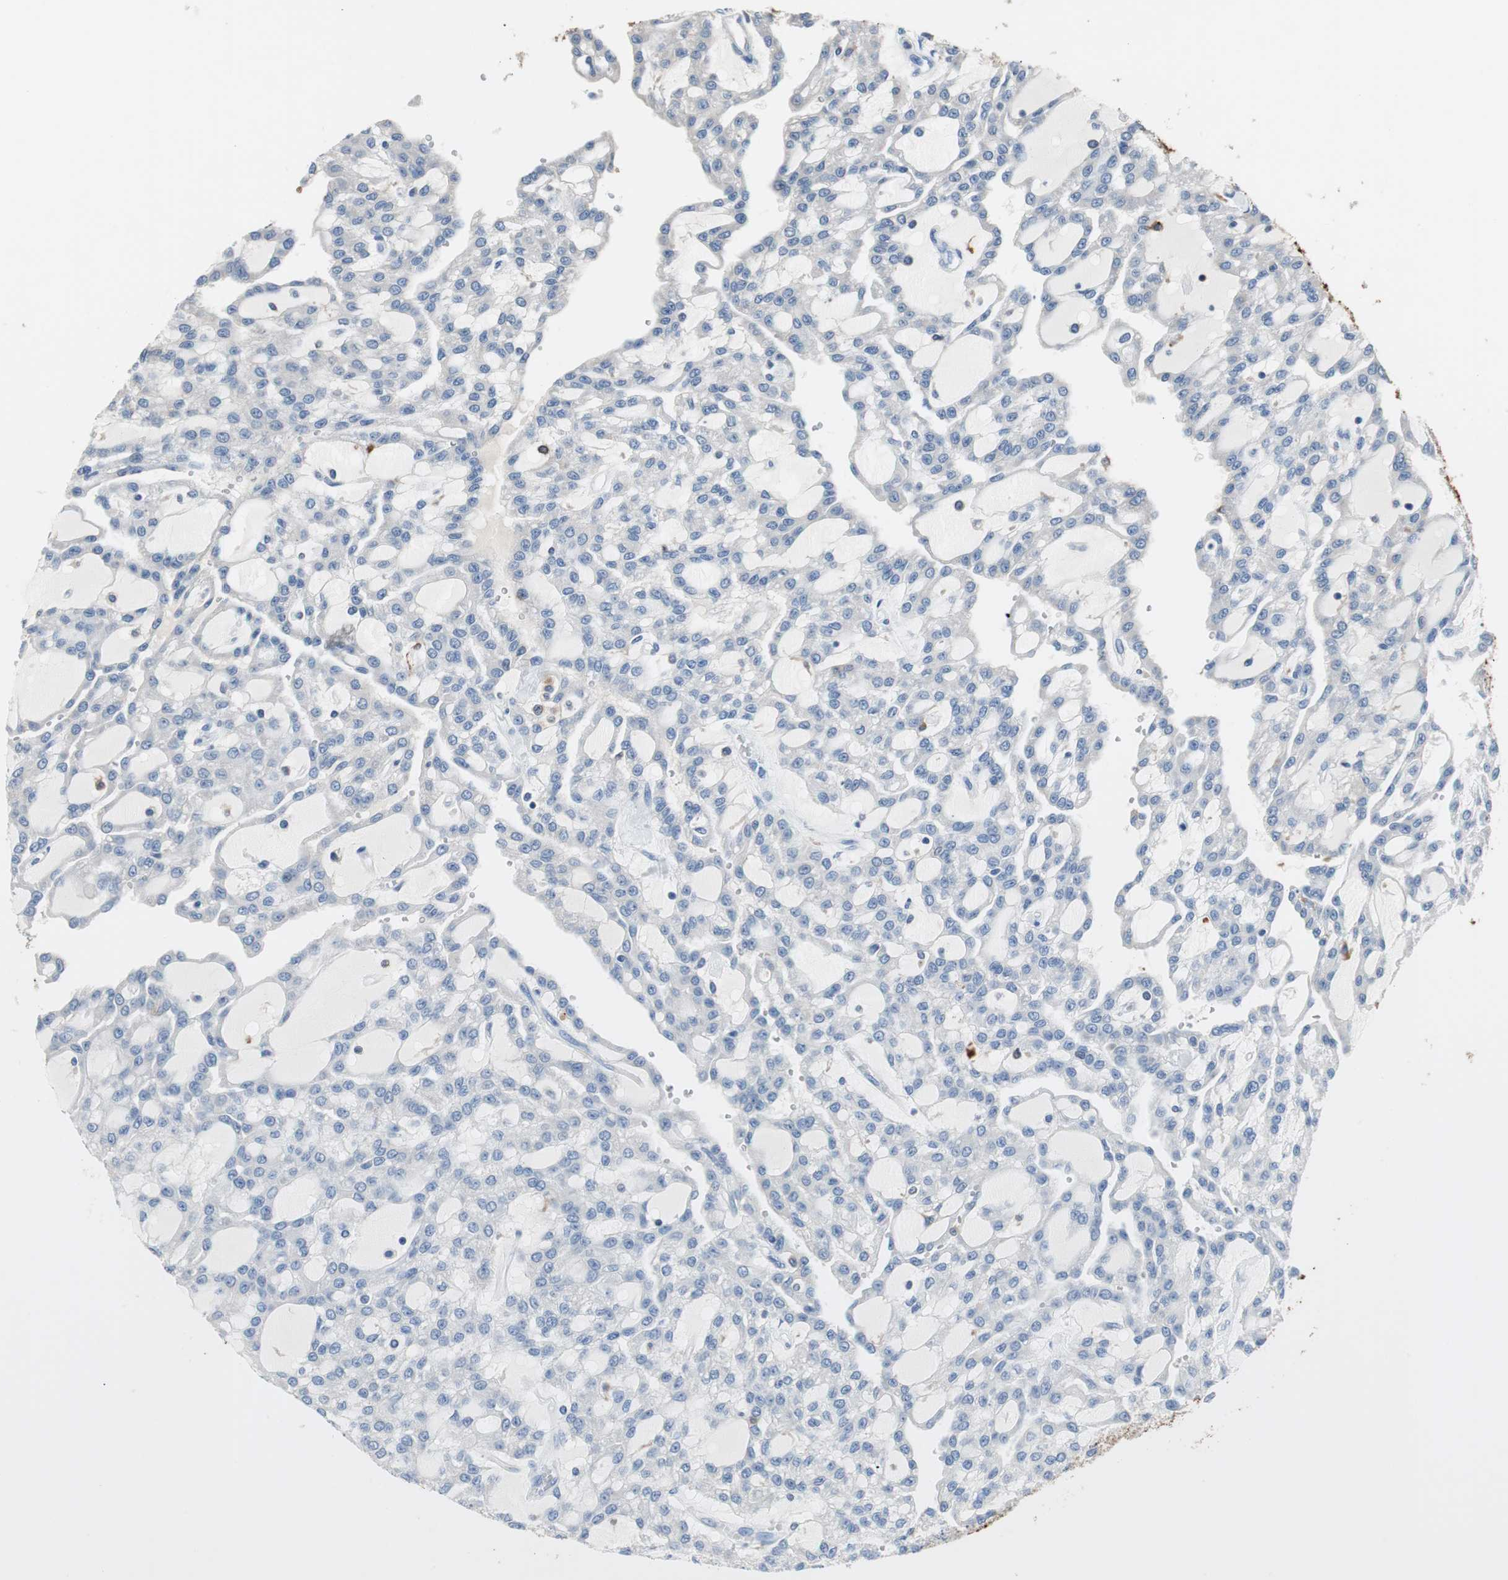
{"staining": {"intensity": "negative", "quantity": "none", "location": "none"}, "tissue": "renal cancer", "cell_type": "Tumor cells", "image_type": "cancer", "snomed": [{"axis": "morphology", "description": "Adenocarcinoma, NOS"}, {"axis": "topography", "description": "Kidney"}], "caption": "This histopathology image is of renal cancer (adenocarcinoma) stained with immunohistochemistry to label a protein in brown with the nuclei are counter-stained blue. There is no staining in tumor cells. (DAB (3,3'-diaminobenzidine) immunohistochemistry (IHC) visualized using brightfield microscopy, high magnification).", "gene": "PI15", "patient": {"sex": "male", "age": 63}}